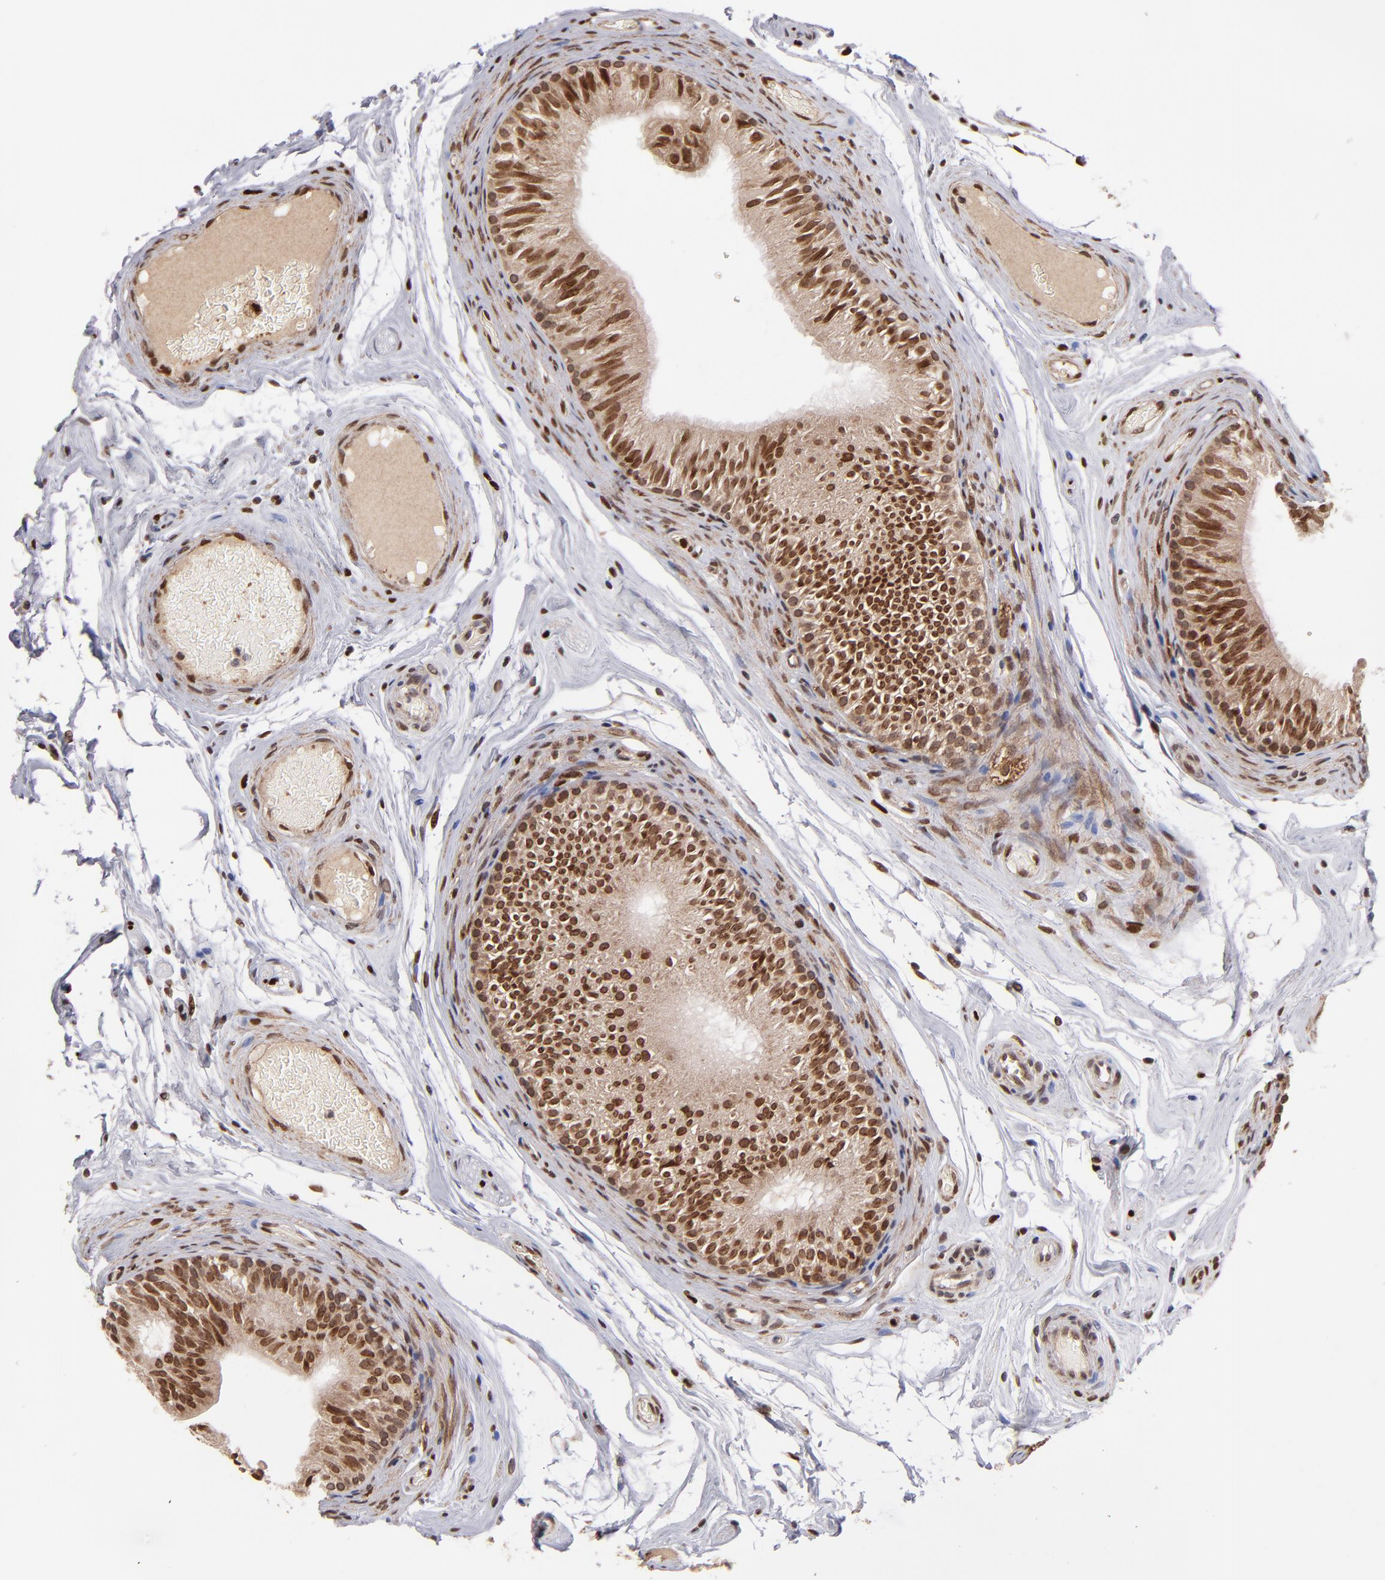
{"staining": {"intensity": "moderate", "quantity": ">75%", "location": "cytoplasmic/membranous,nuclear"}, "tissue": "epididymis", "cell_type": "Glandular cells", "image_type": "normal", "snomed": [{"axis": "morphology", "description": "Normal tissue, NOS"}, {"axis": "topography", "description": "Testis"}, {"axis": "topography", "description": "Epididymis"}], "caption": "Epididymis was stained to show a protein in brown. There is medium levels of moderate cytoplasmic/membranous,nuclear staining in approximately >75% of glandular cells. (Brightfield microscopy of DAB IHC at high magnification).", "gene": "TOP1MT", "patient": {"sex": "male", "age": 36}}